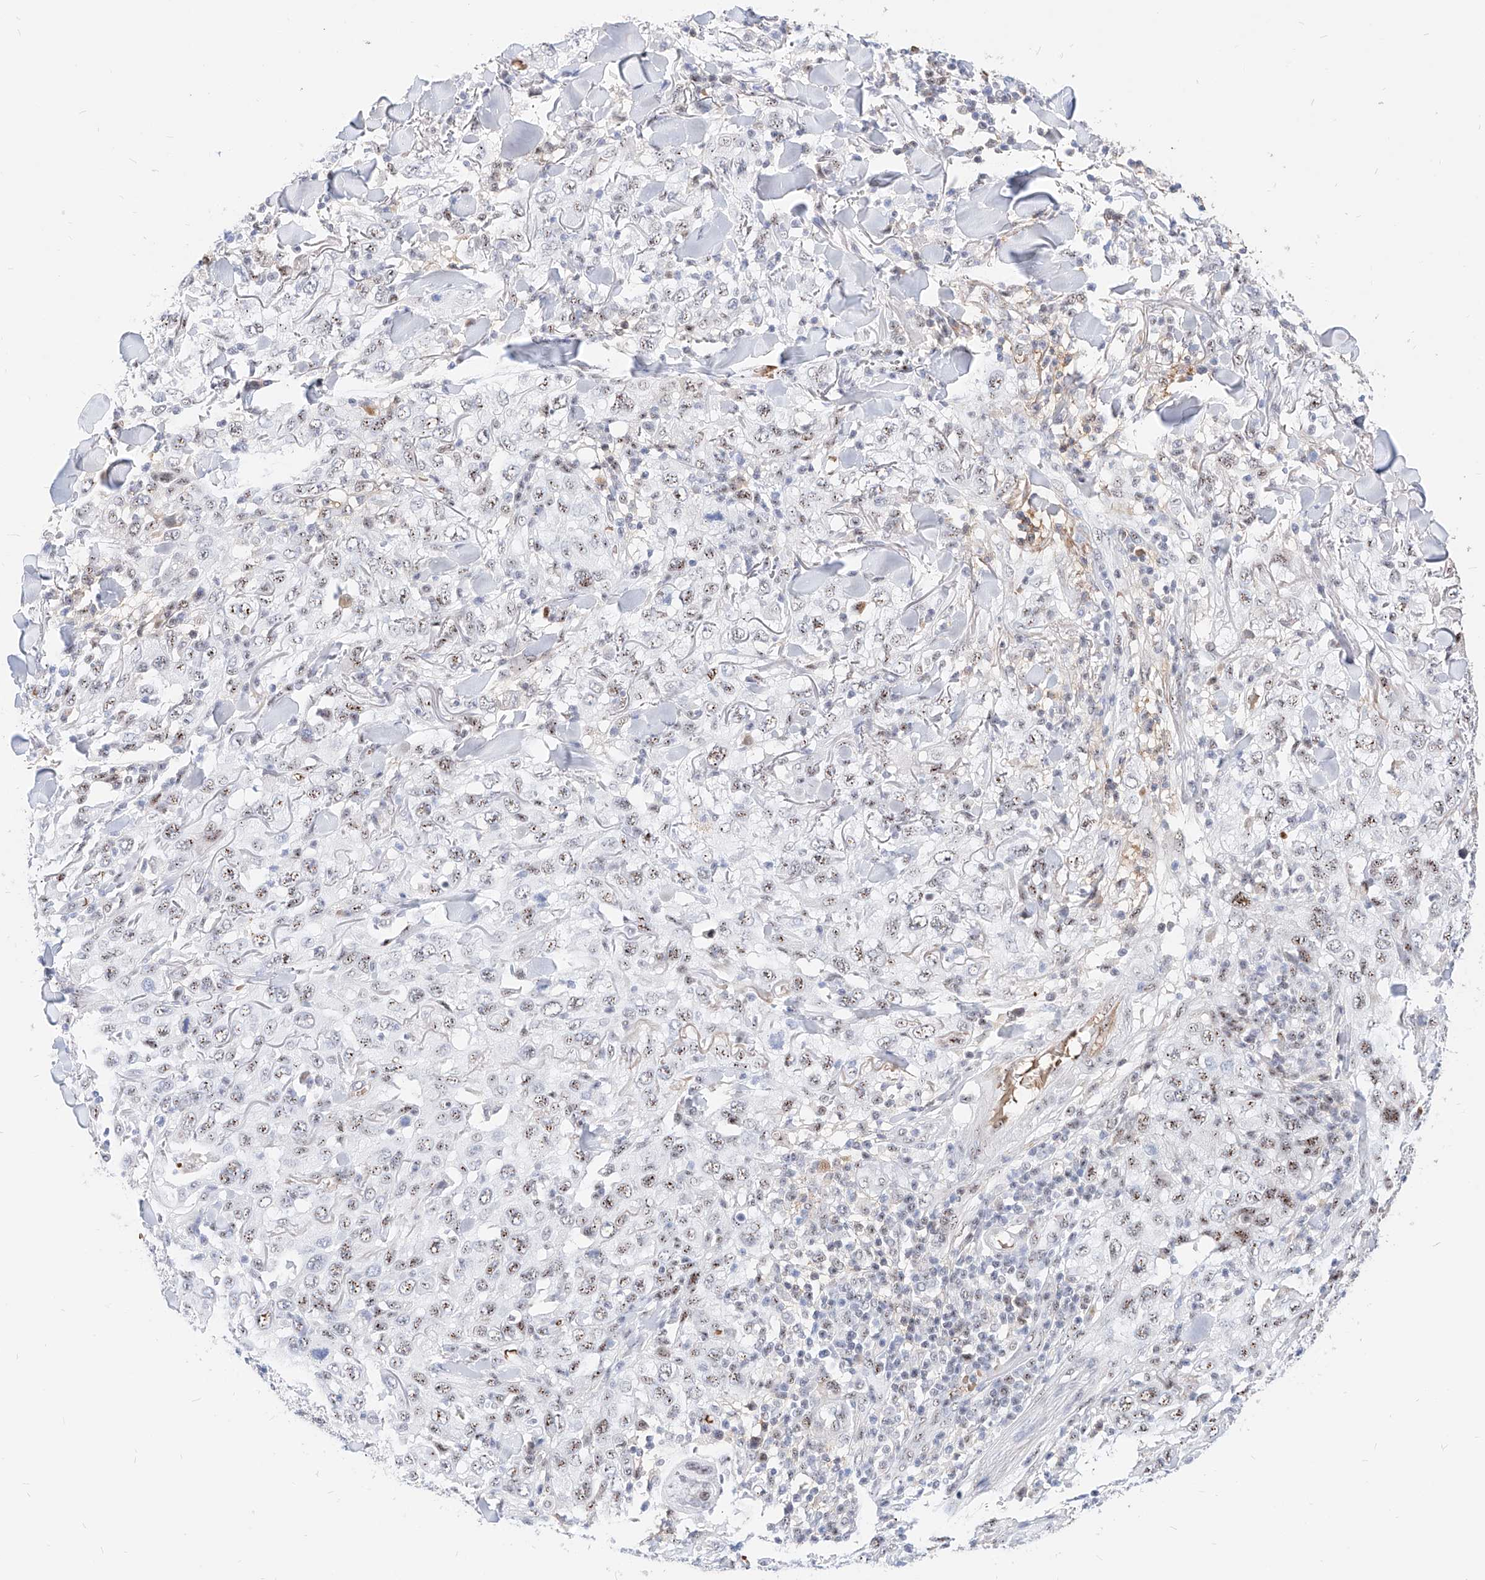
{"staining": {"intensity": "moderate", "quantity": ">75%", "location": "nuclear"}, "tissue": "skin cancer", "cell_type": "Tumor cells", "image_type": "cancer", "snomed": [{"axis": "morphology", "description": "Squamous cell carcinoma, NOS"}, {"axis": "topography", "description": "Skin"}], "caption": "Human skin cancer (squamous cell carcinoma) stained for a protein (brown) reveals moderate nuclear positive expression in about >75% of tumor cells.", "gene": "ZFP42", "patient": {"sex": "female", "age": 88}}